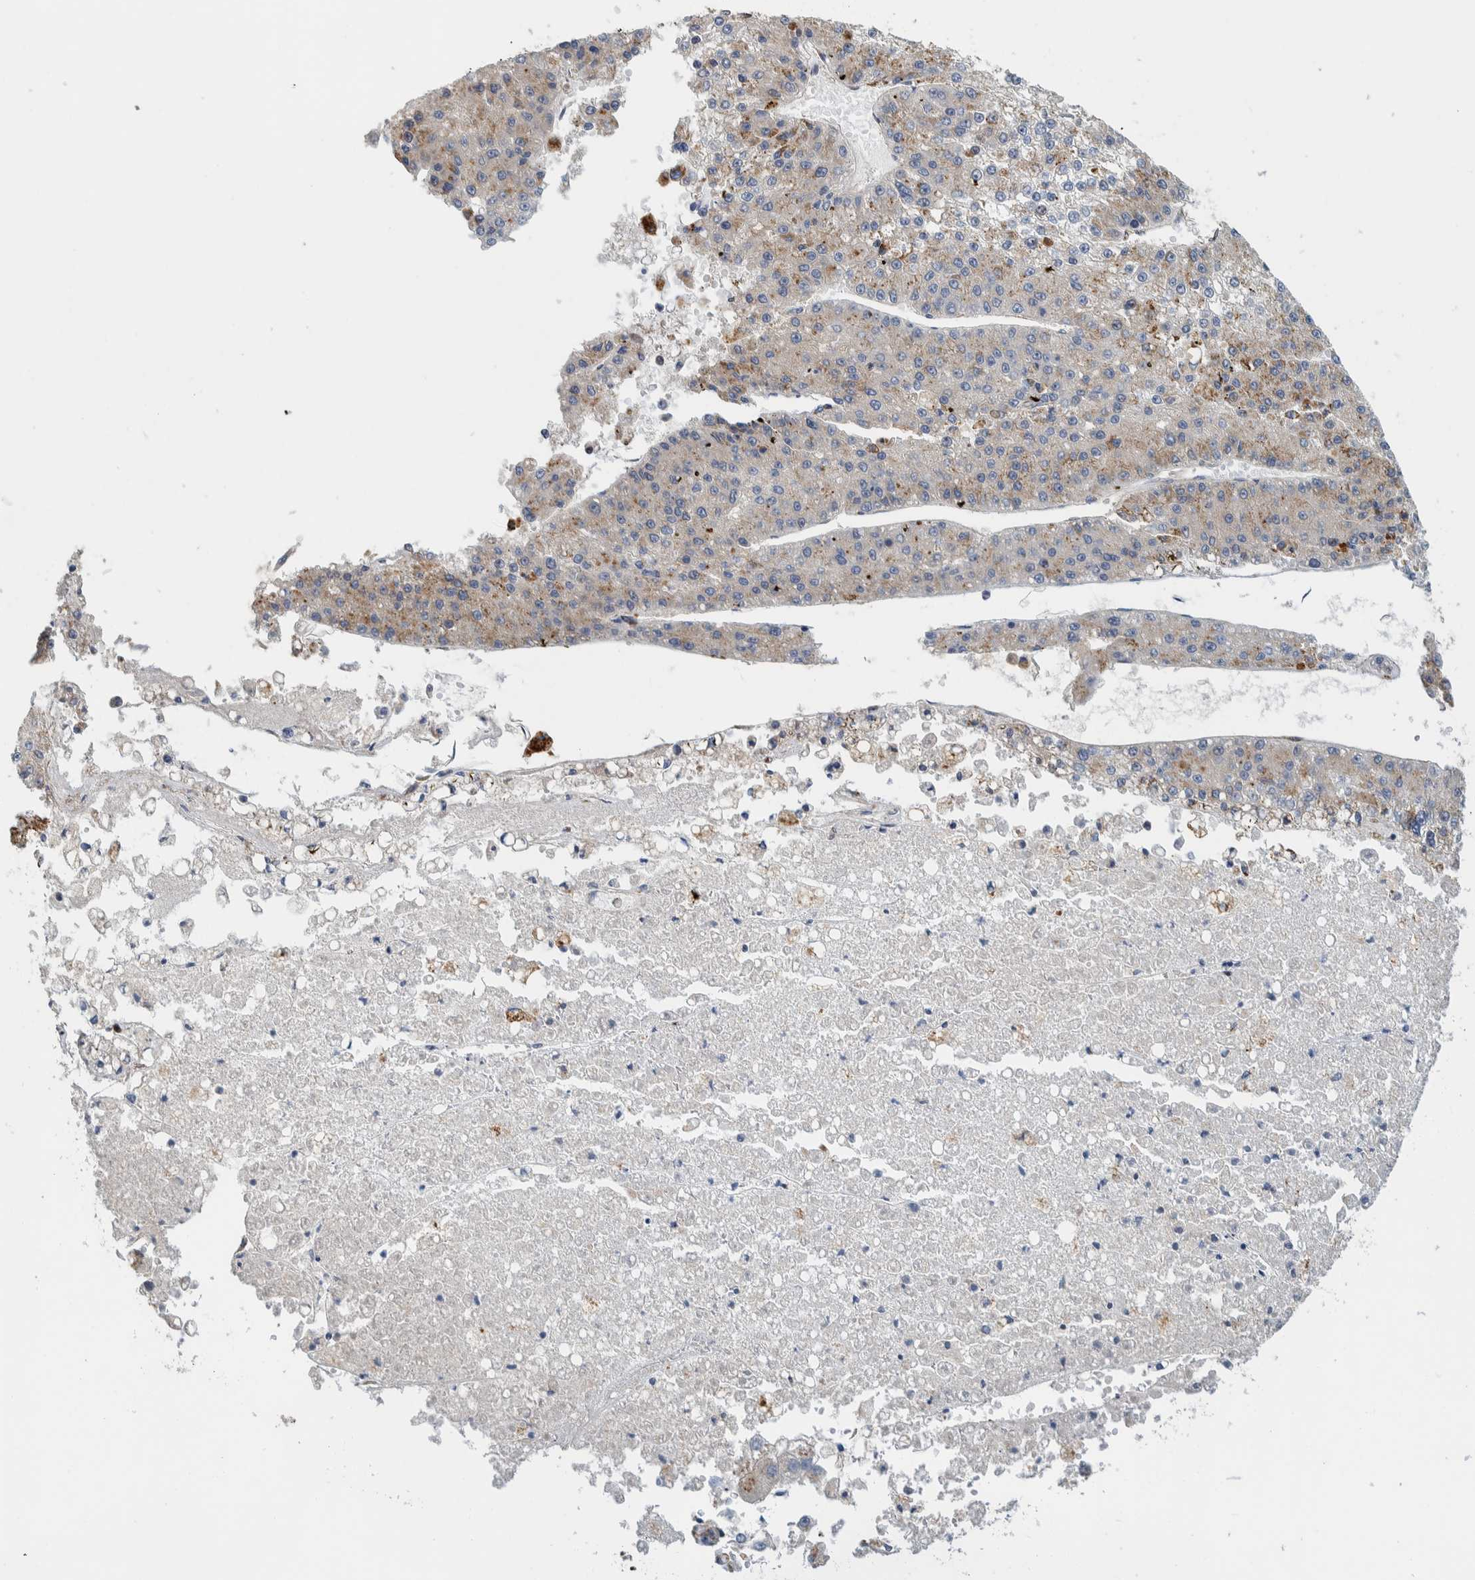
{"staining": {"intensity": "moderate", "quantity": "25%-75%", "location": "cytoplasmic/membranous"}, "tissue": "liver cancer", "cell_type": "Tumor cells", "image_type": "cancer", "snomed": [{"axis": "morphology", "description": "Carcinoma, Hepatocellular, NOS"}, {"axis": "topography", "description": "Liver"}], "caption": "DAB immunohistochemical staining of human liver hepatocellular carcinoma shows moderate cytoplasmic/membranous protein positivity in approximately 25%-75% of tumor cells.", "gene": "CCDC57", "patient": {"sex": "female", "age": 73}}